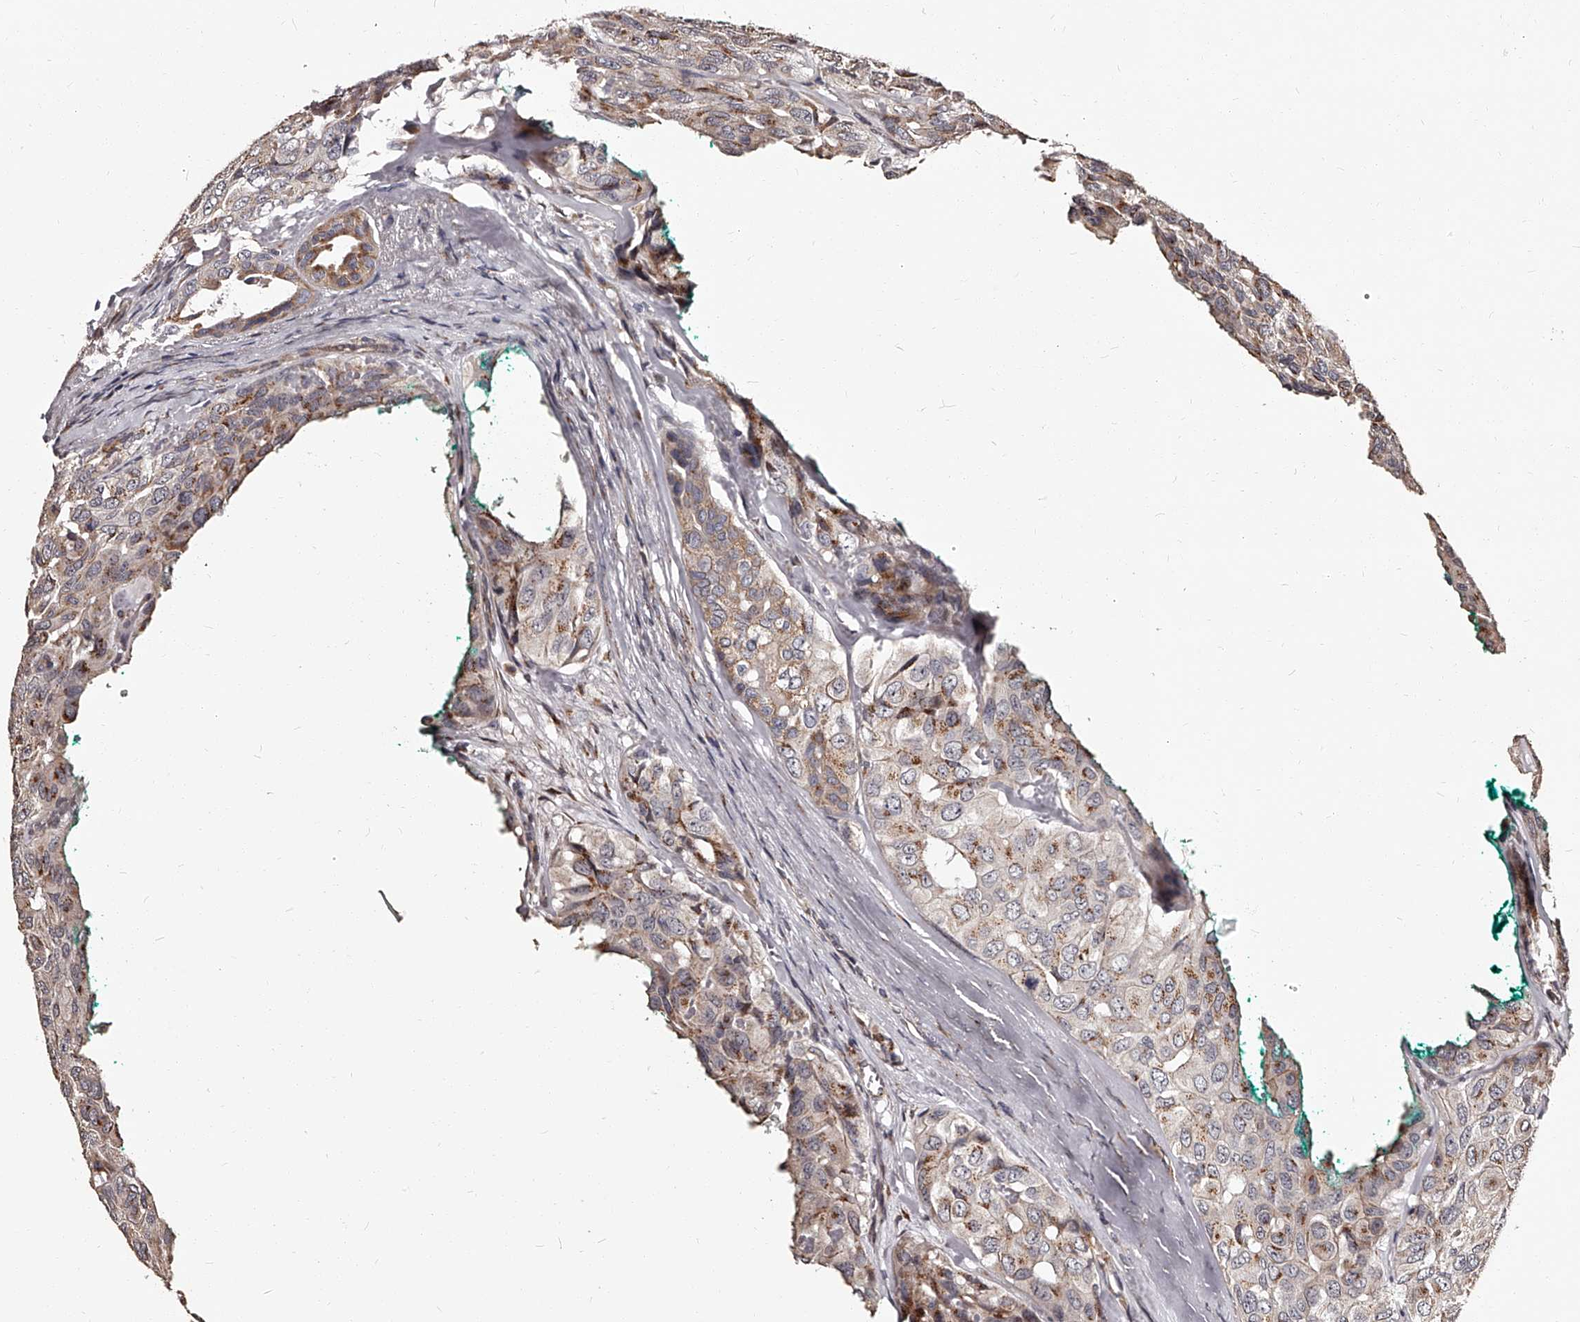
{"staining": {"intensity": "moderate", "quantity": ">75%", "location": "cytoplasmic/membranous"}, "tissue": "head and neck cancer", "cell_type": "Tumor cells", "image_type": "cancer", "snomed": [{"axis": "morphology", "description": "Adenocarcinoma, NOS"}, {"axis": "topography", "description": "Salivary gland, NOS"}, {"axis": "topography", "description": "Head-Neck"}], "caption": "Immunohistochemistry (IHC) of human head and neck adenocarcinoma exhibits medium levels of moderate cytoplasmic/membranous expression in about >75% of tumor cells.", "gene": "RSC1A1", "patient": {"sex": "female", "age": 76}}